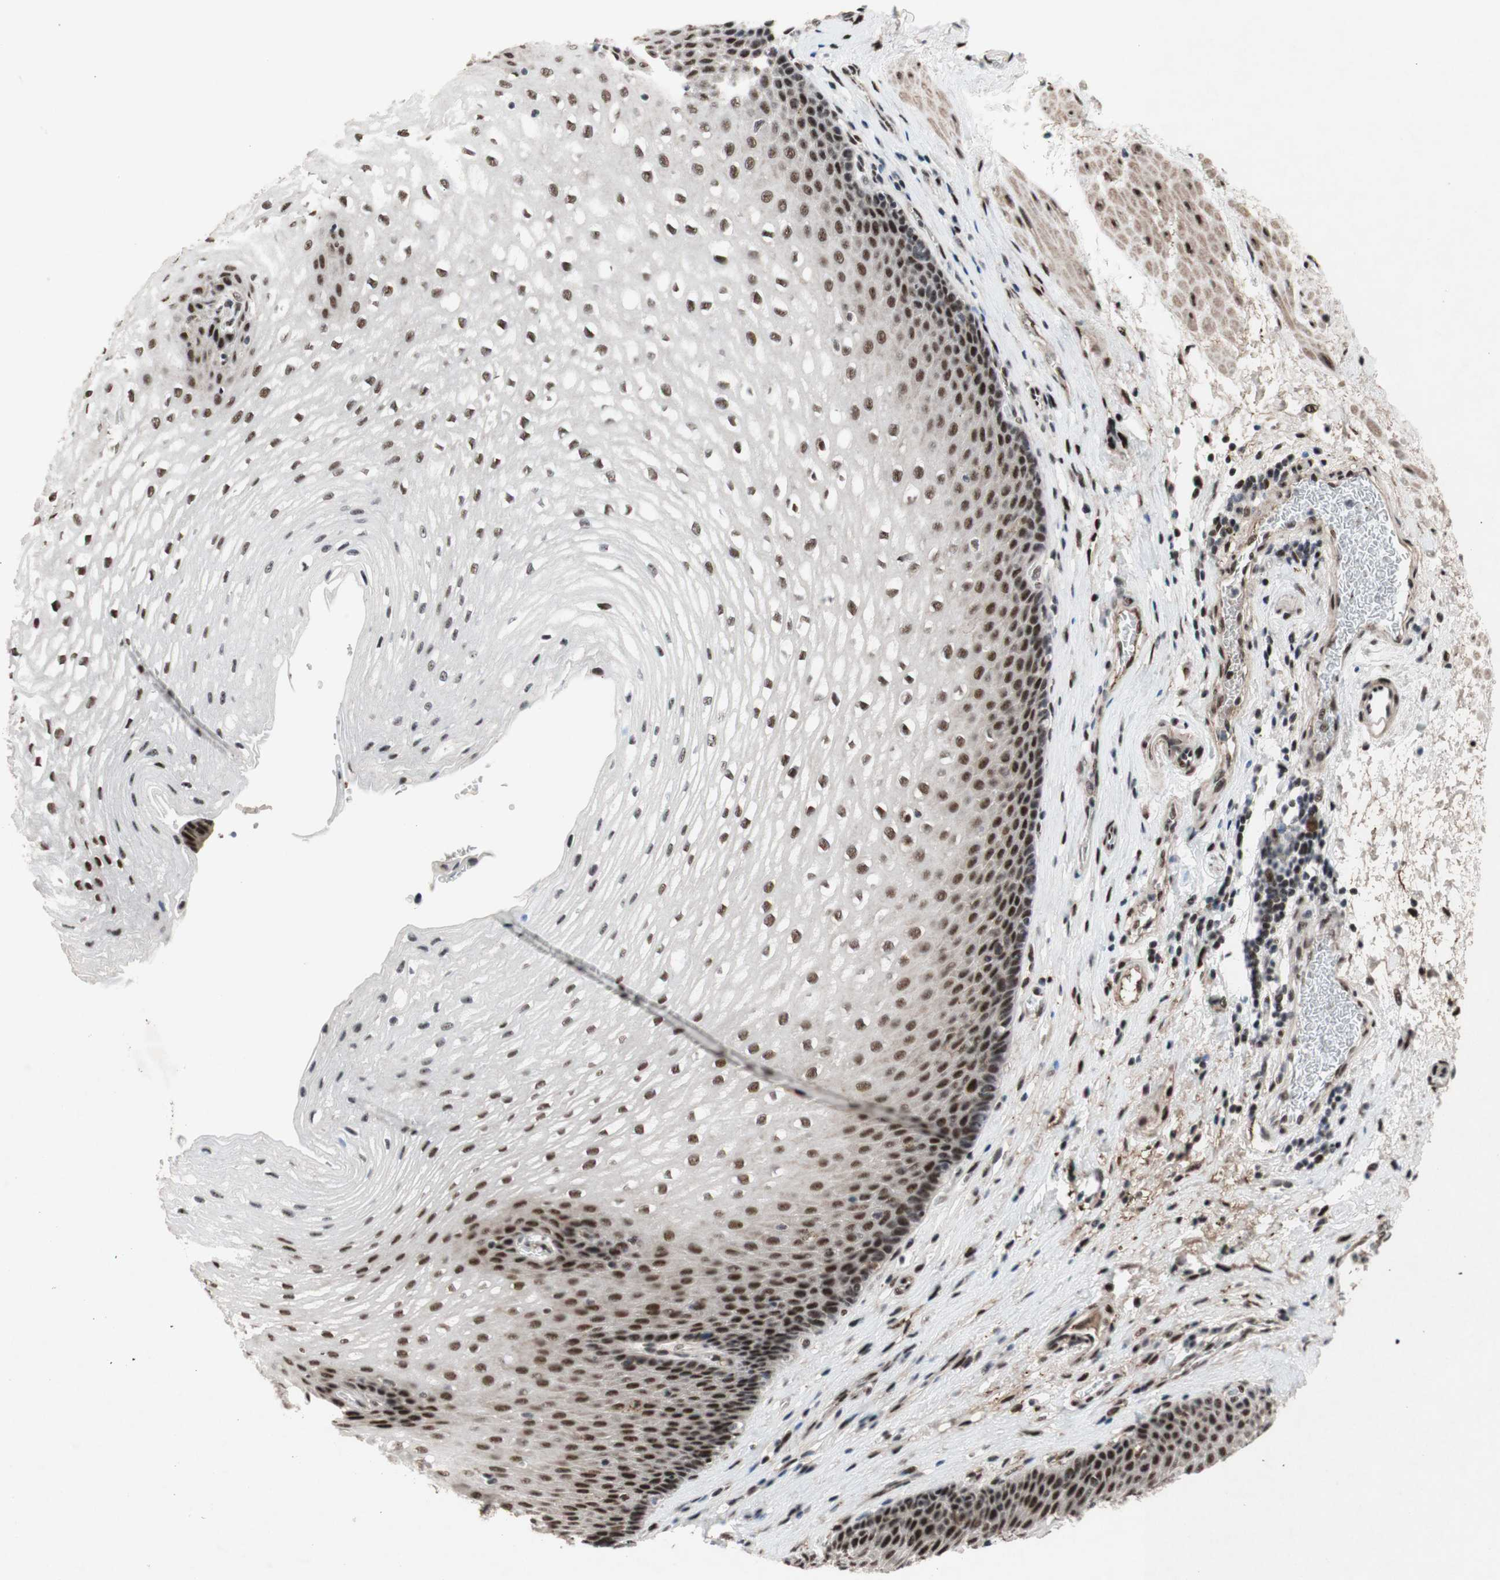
{"staining": {"intensity": "strong", "quantity": ">75%", "location": "nuclear"}, "tissue": "esophagus", "cell_type": "Squamous epithelial cells", "image_type": "normal", "snomed": [{"axis": "morphology", "description": "Normal tissue, NOS"}, {"axis": "topography", "description": "Esophagus"}], "caption": "Immunohistochemical staining of benign esophagus demonstrates strong nuclear protein staining in about >75% of squamous epithelial cells.", "gene": "TLE1", "patient": {"sex": "male", "age": 48}}